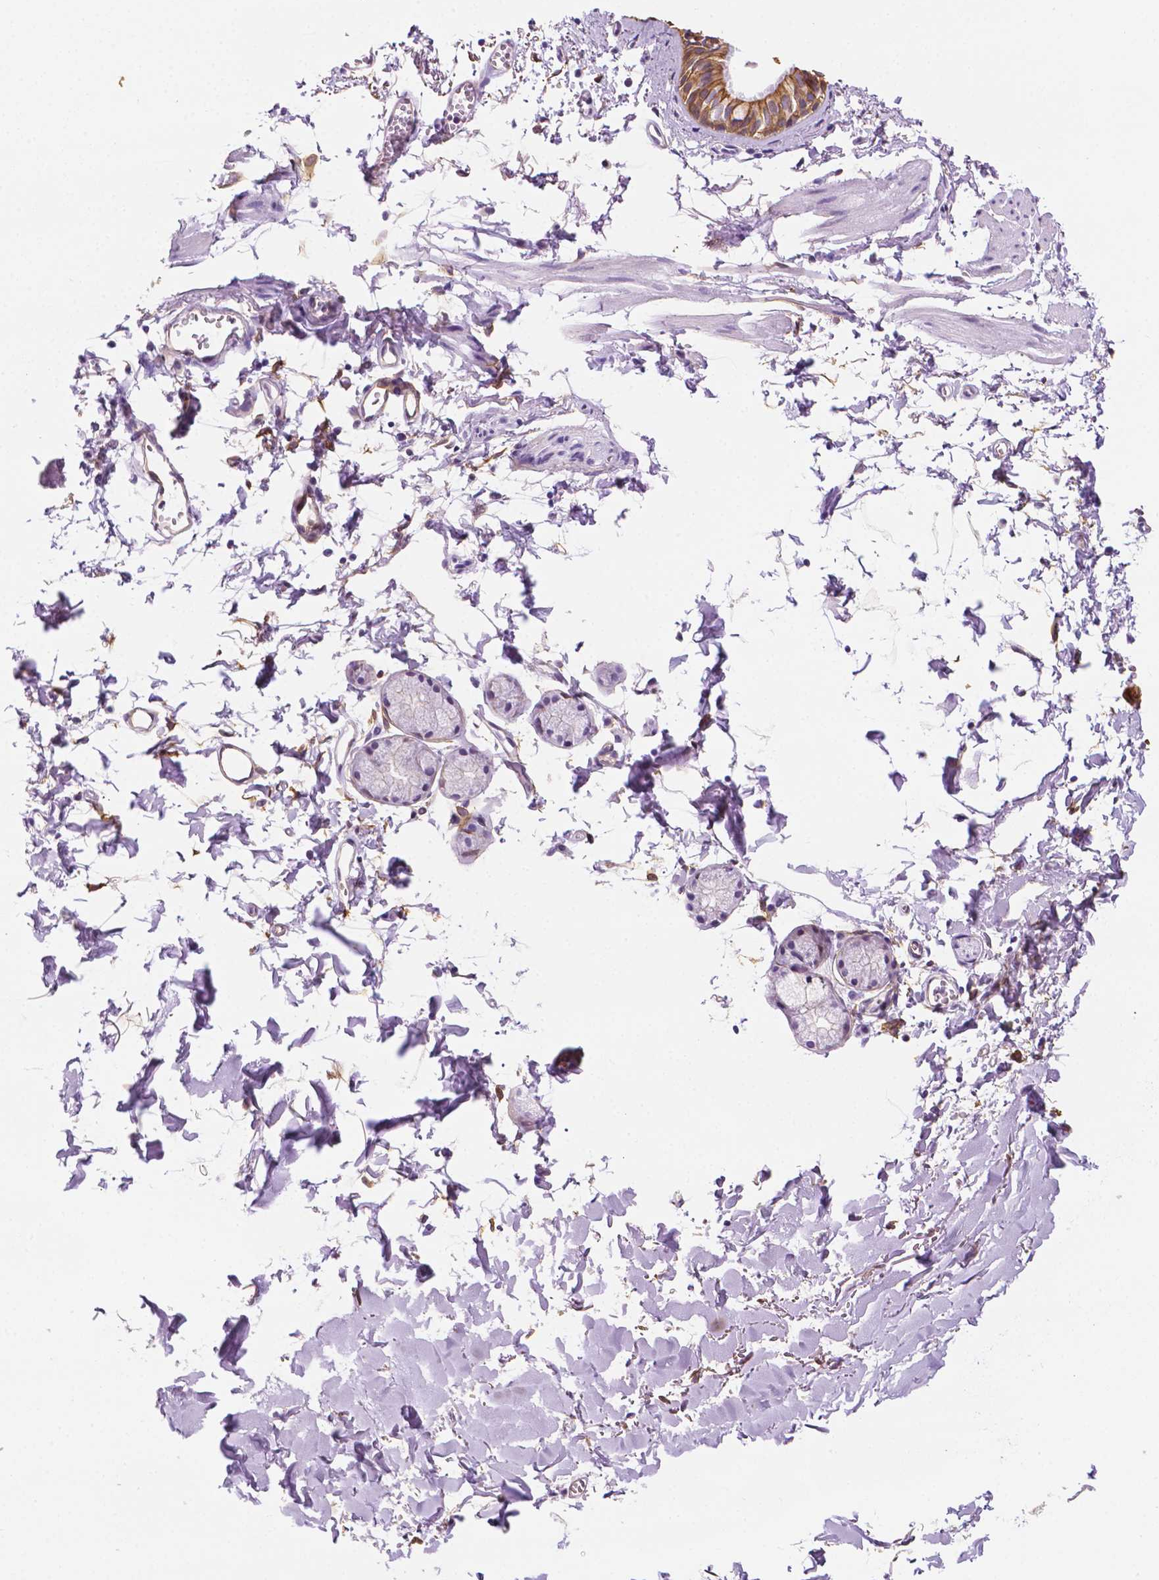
{"staining": {"intensity": "moderate", "quantity": ">75%", "location": "cytoplasmic/membranous"}, "tissue": "bronchus", "cell_type": "Respiratory epithelial cells", "image_type": "normal", "snomed": [{"axis": "morphology", "description": "Normal tissue, NOS"}, {"axis": "topography", "description": "Cartilage tissue"}, {"axis": "topography", "description": "Bronchus"}], "caption": "Immunohistochemical staining of normal bronchus exhibits medium levels of moderate cytoplasmic/membranous staining in about >75% of respiratory epithelial cells. (DAB (3,3'-diaminobenzidine) IHC with brightfield microscopy, high magnification).", "gene": "PPL", "patient": {"sex": "female", "age": 59}}